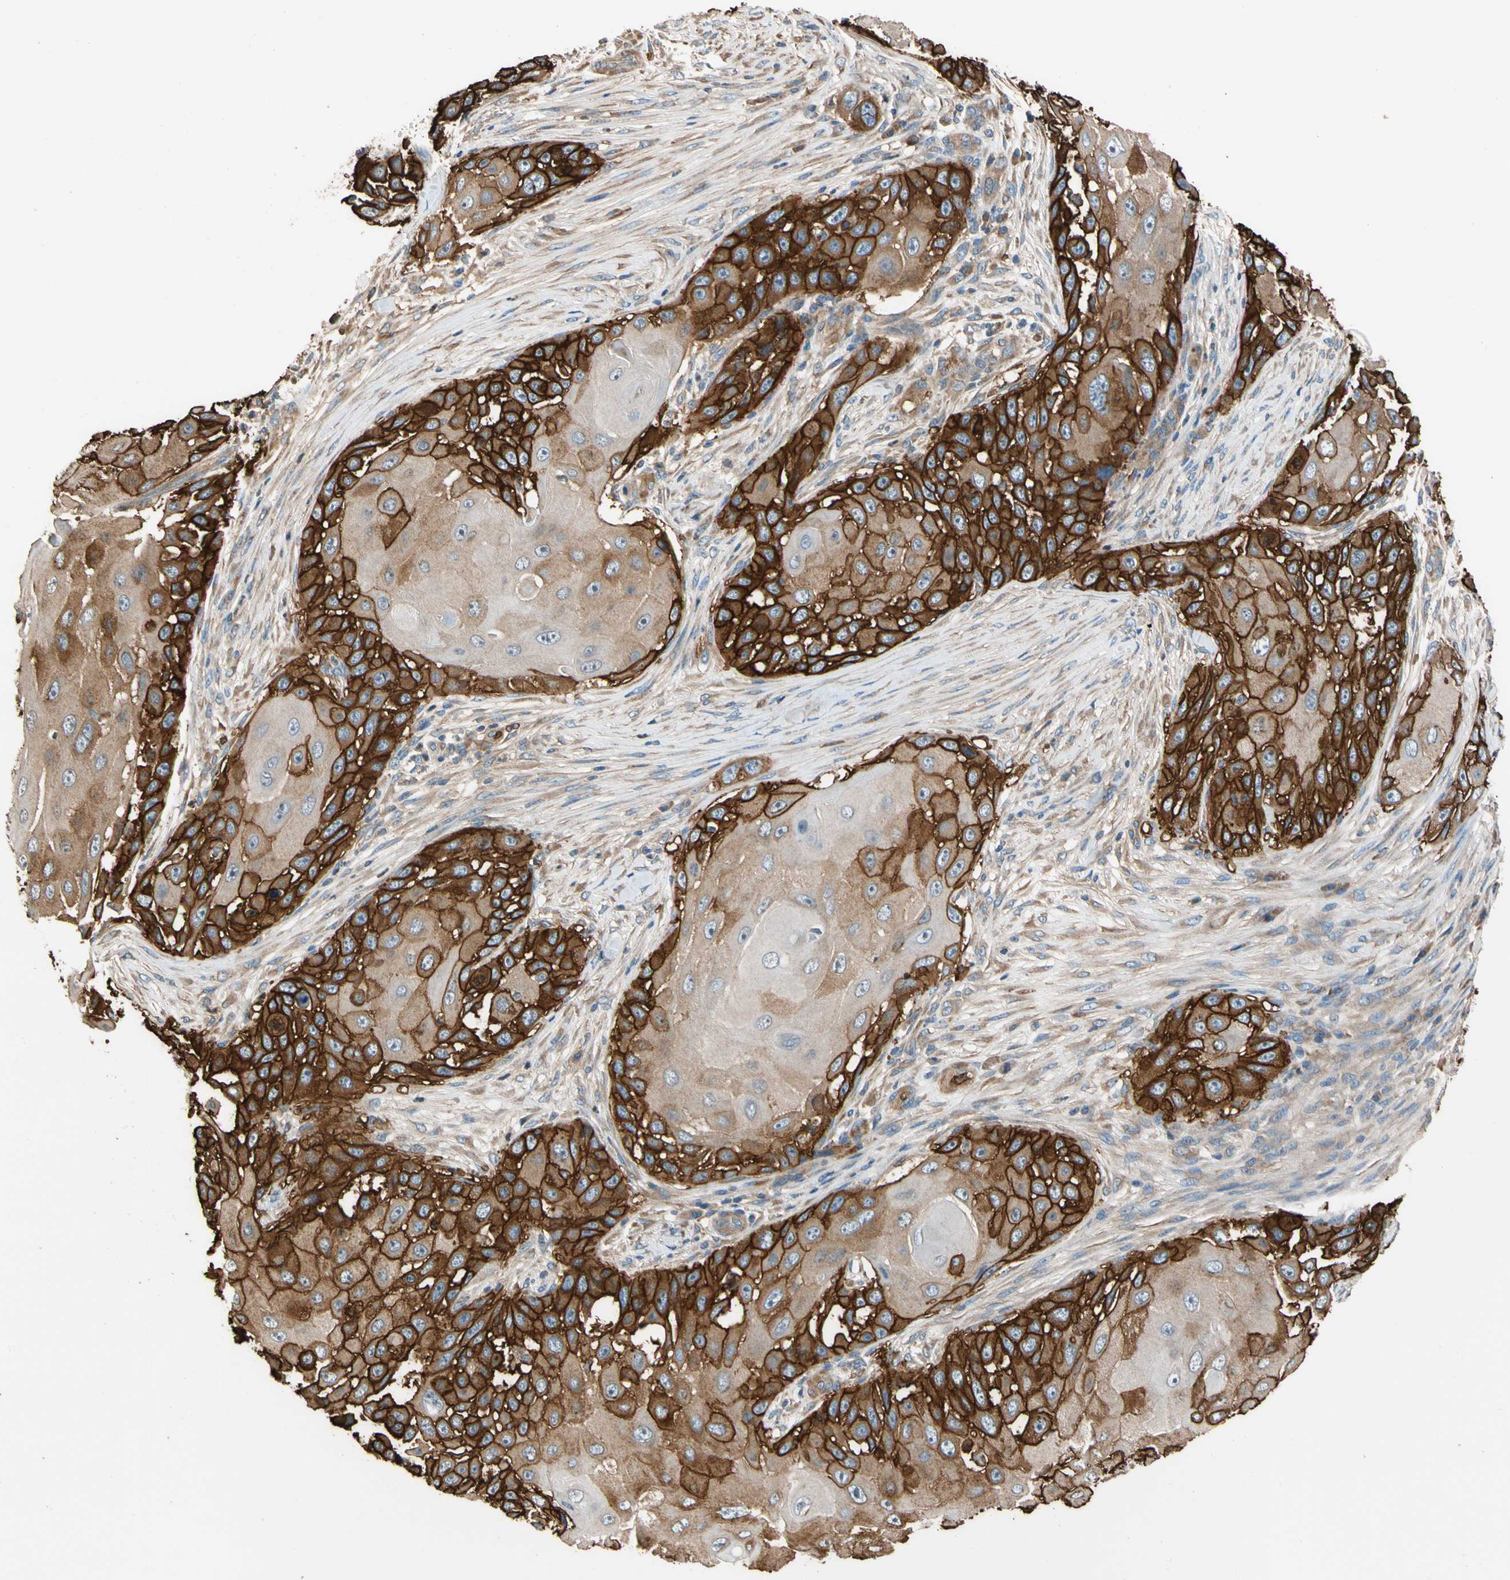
{"staining": {"intensity": "strong", "quantity": ">75%", "location": "cytoplasmic/membranous"}, "tissue": "skin cancer", "cell_type": "Tumor cells", "image_type": "cancer", "snomed": [{"axis": "morphology", "description": "Squamous cell carcinoma, NOS"}, {"axis": "topography", "description": "Skin"}], "caption": "The immunohistochemical stain labels strong cytoplasmic/membranous expression in tumor cells of skin cancer (squamous cell carcinoma) tissue.", "gene": "RIOK2", "patient": {"sex": "female", "age": 44}}